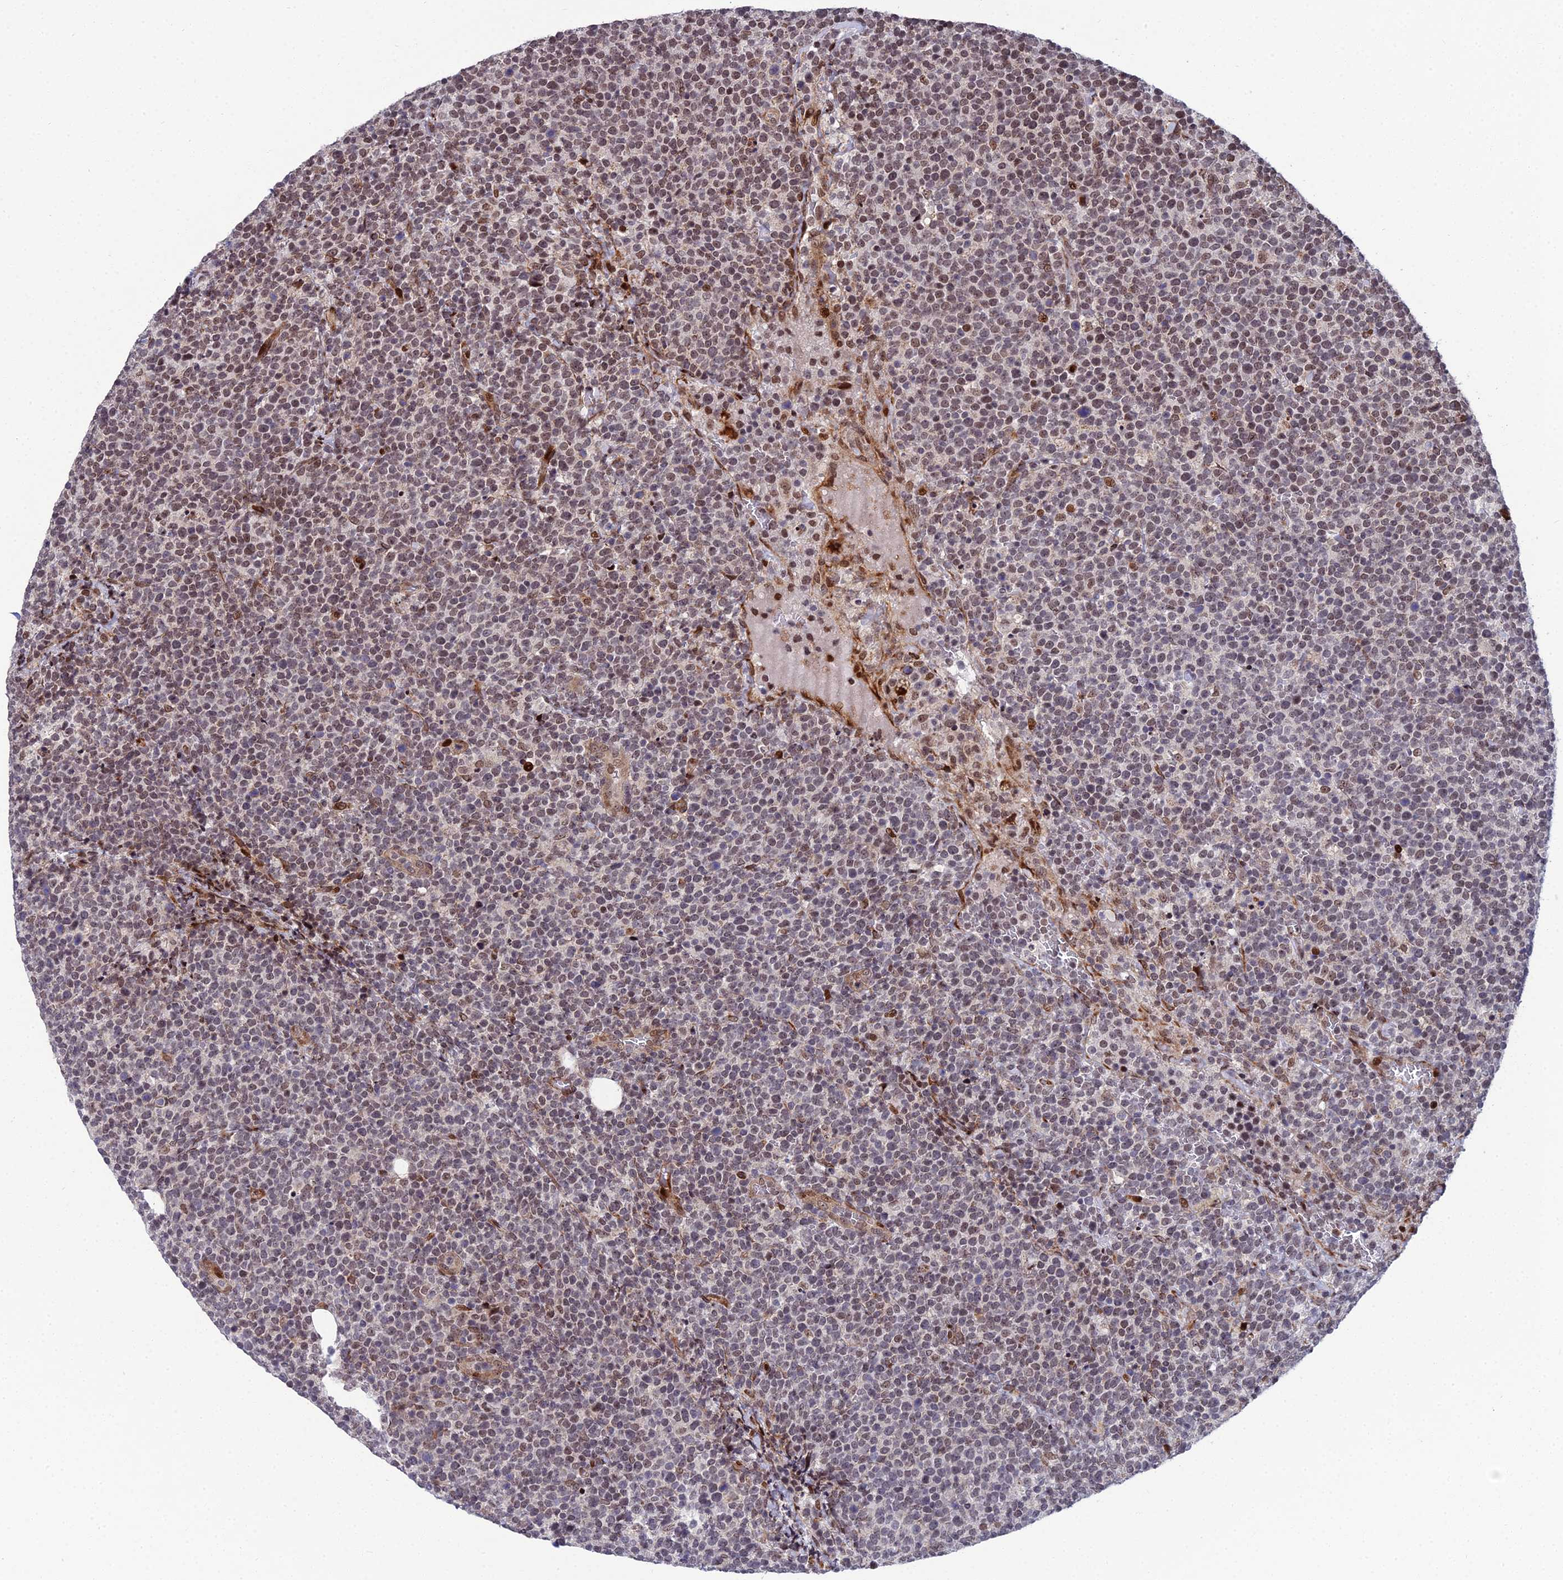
{"staining": {"intensity": "weak", "quantity": "25%-75%", "location": "nuclear"}, "tissue": "lymphoma", "cell_type": "Tumor cells", "image_type": "cancer", "snomed": [{"axis": "morphology", "description": "Malignant lymphoma, non-Hodgkin's type, High grade"}, {"axis": "topography", "description": "Lymph node"}], "caption": "Protein expression analysis of human malignant lymphoma, non-Hodgkin's type (high-grade) reveals weak nuclear positivity in approximately 25%-75% of tumor cells. (Stains: DAB (3,3'-diaminobenzidine) in brown, nuclei in blue, Microscopy: brightfield microscopy at high magnification).", "gene": "ZNF668", "patient": {"sex": "male", "age": 61}}